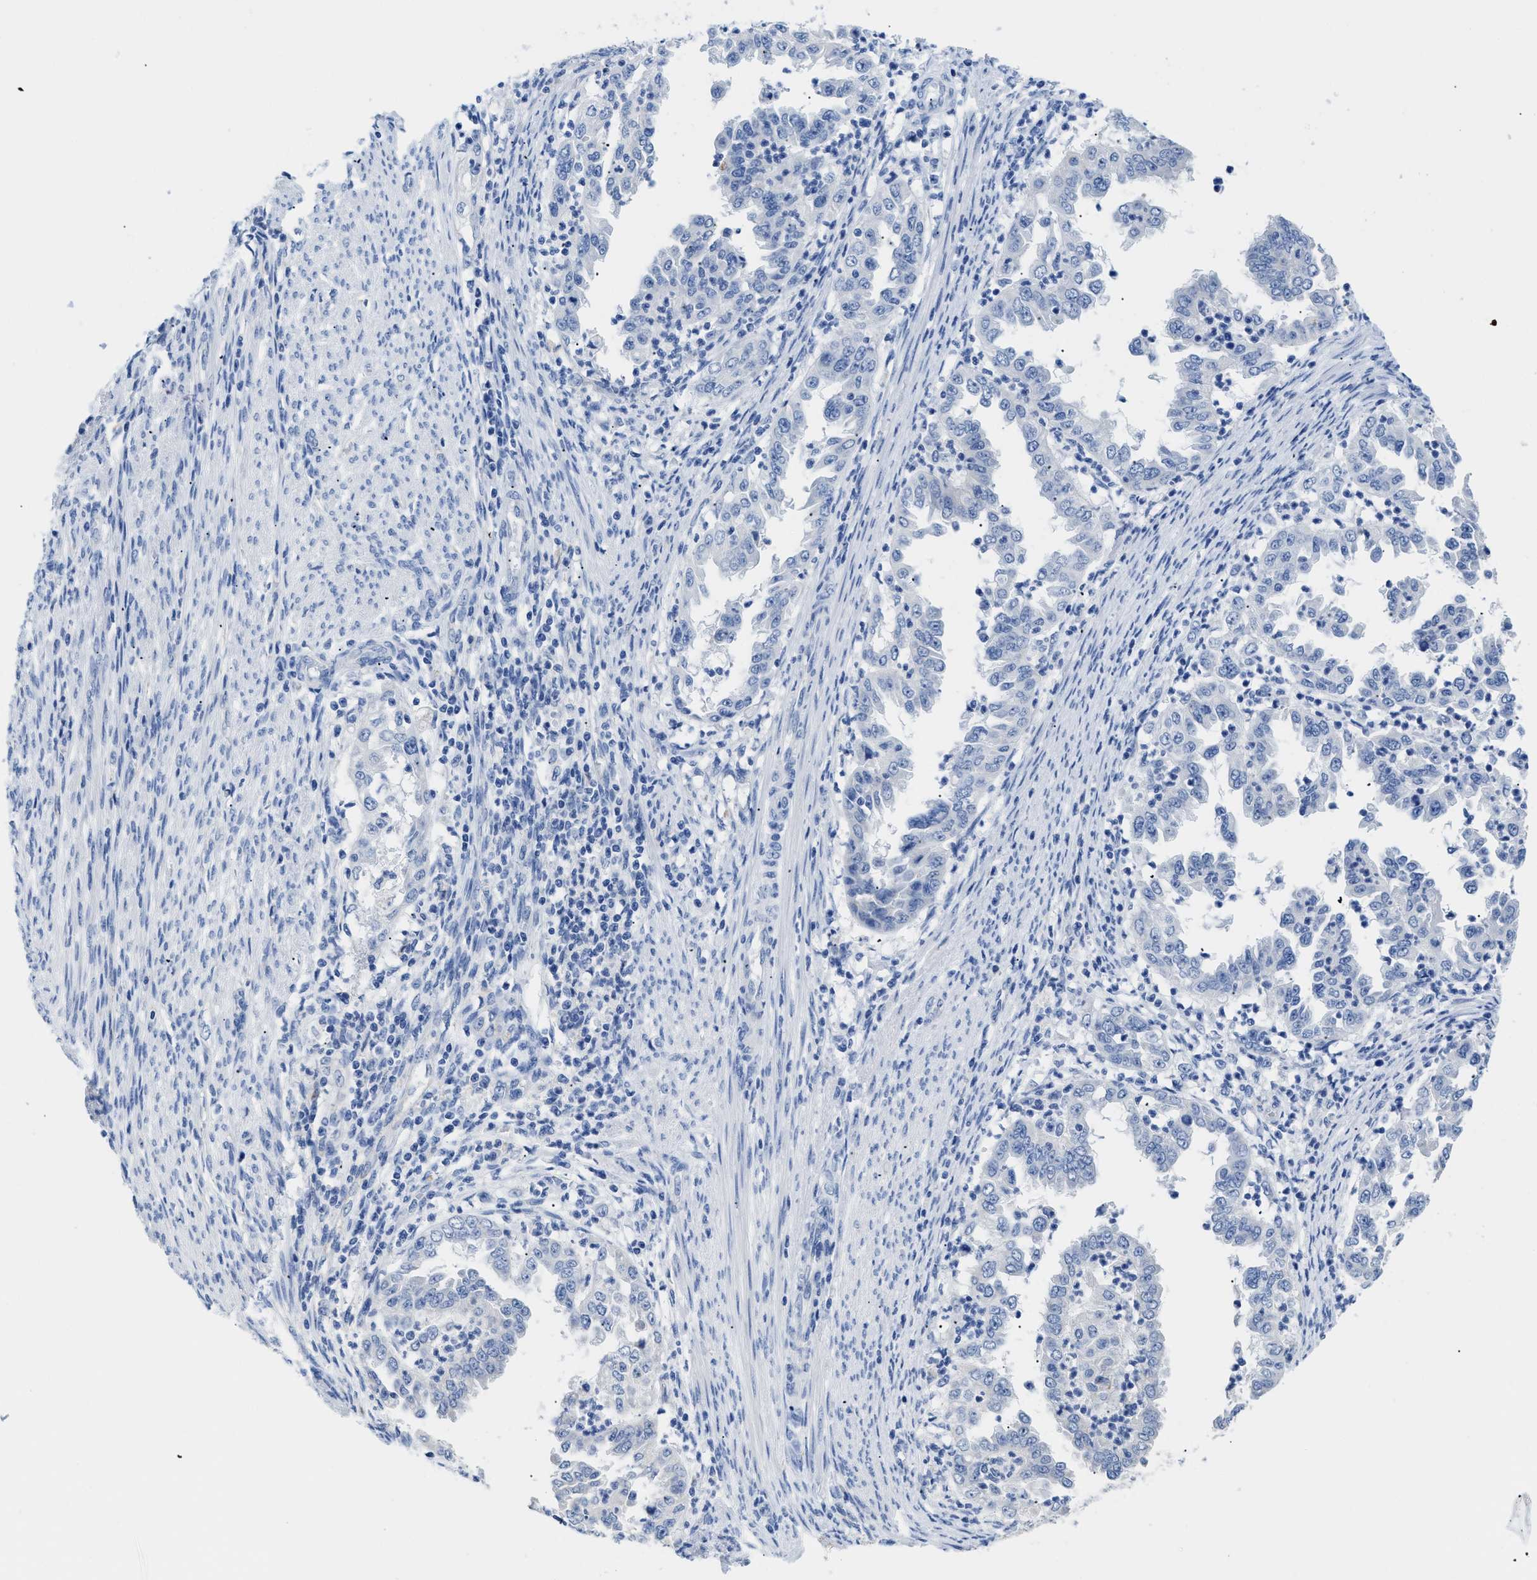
{"staining": {"intensity": "negative", "quantity": "none", "location": "none"}, "tissue": "endometrial cancer", "cell_type": "Tumor cells", "image_type": "cancer", "snomed": [{"axis": "morphology", "description": "Adenocarcinoma, NOS"}, {"axis": "topography", "description": "Endometrium"}], "caption": "Micrograph shows no protein positivity in tumor cells of endometrial adenocarcinoma tissue.", "gene": "APOBEC2", "patient": {"sex": "female", "age": 85}}